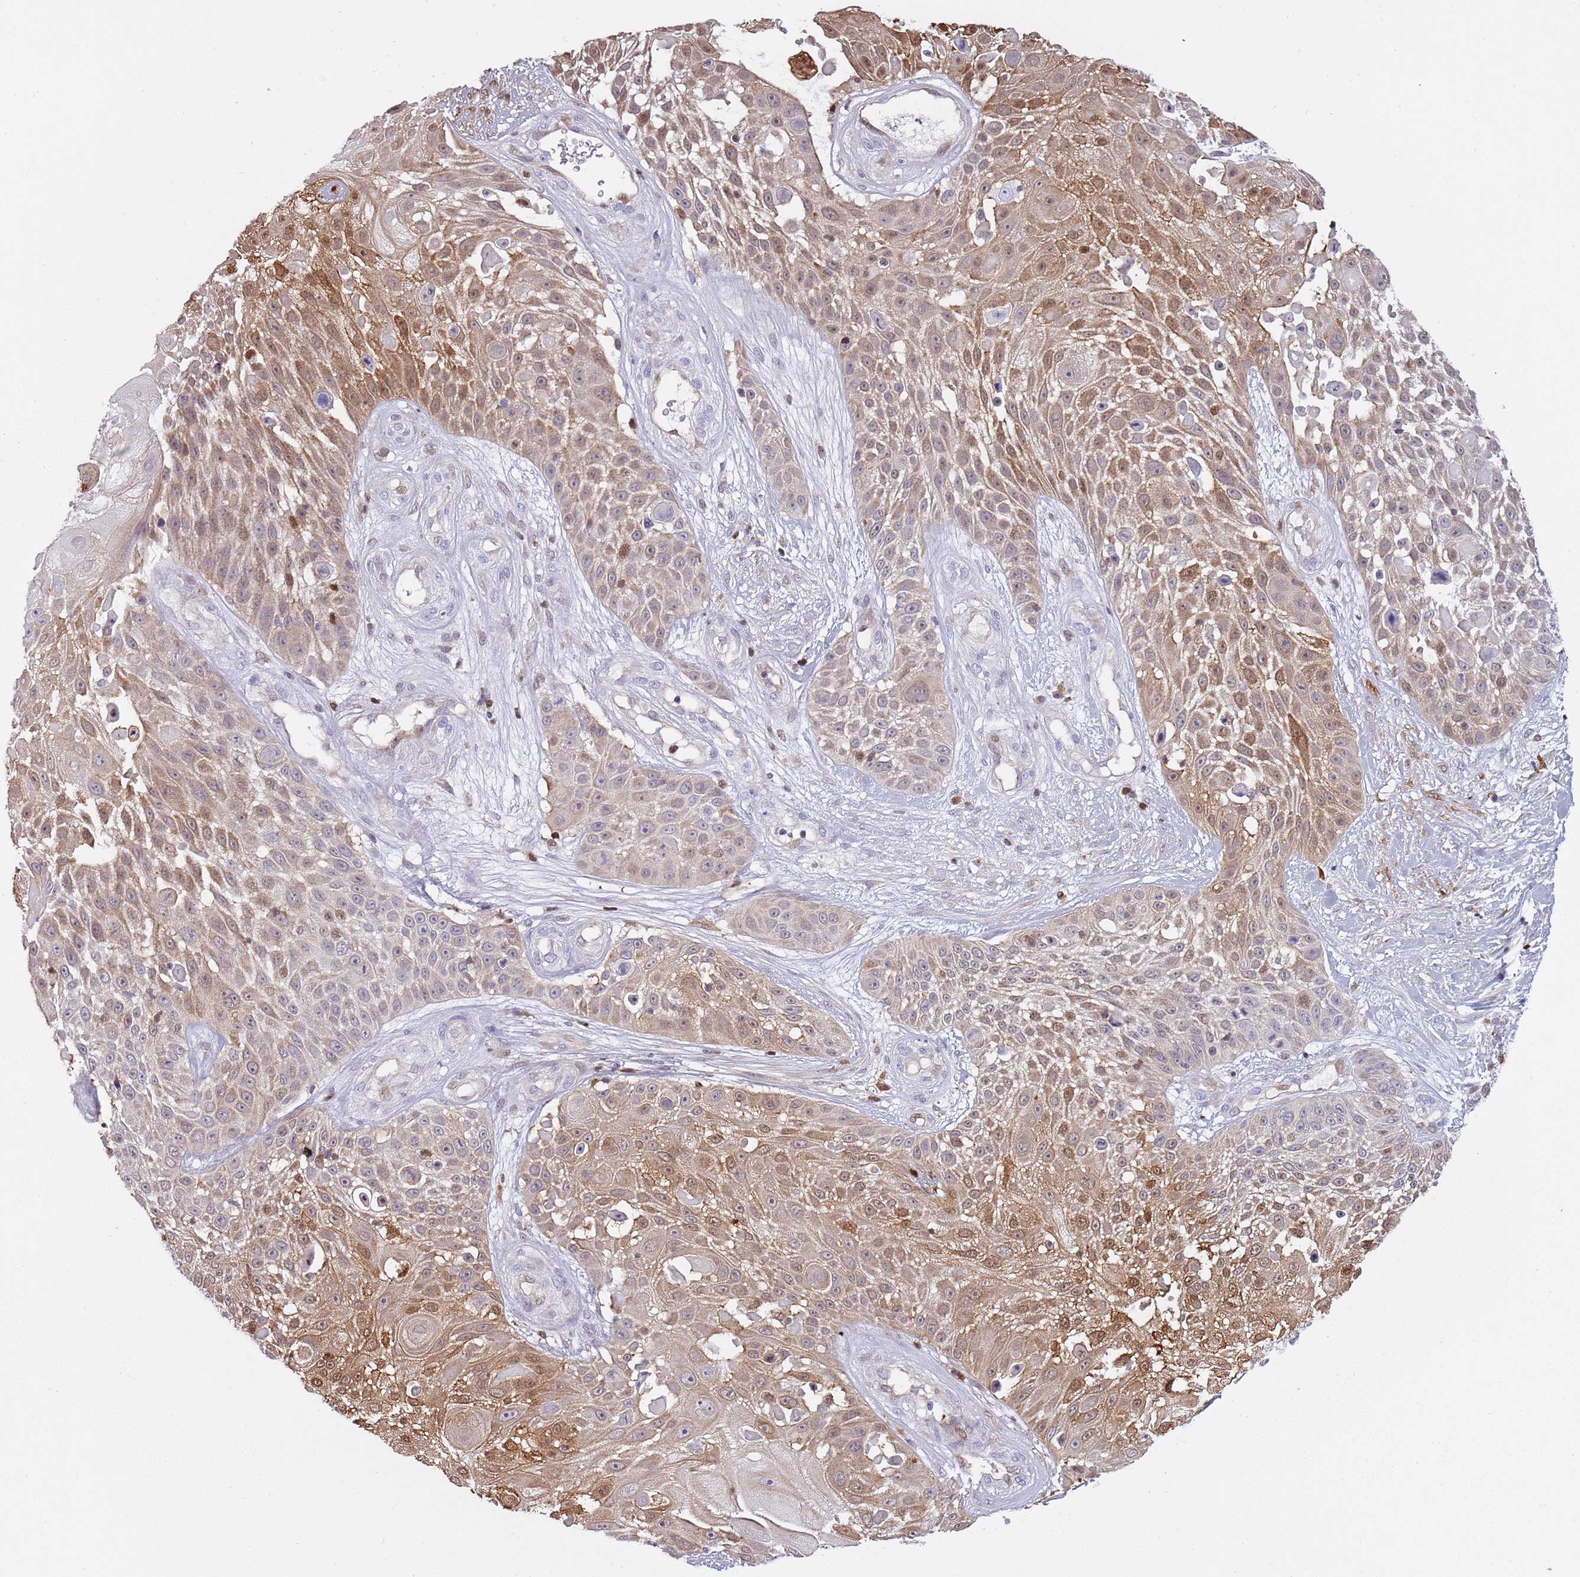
{"staining": {"intensity": "moderate", "quantity": "25%-75%", "location": "cytoplasmic/membranous,nuclear"}, "tissue": "skin cancer", "cell_type": "Tumor cells", "image_type": "cancer", "snomed": [{"axis": "morphology", "description": "Squamous cell carcinoma, NOS"}, {"axis": "topography", "description": "Skin"}], "caption": "About 25%-75% of tumor cells in skin cancer demonstrate moderate cytoplasmic/membranous and nuclear protein expression as visualized by brown immunohistochemical staining.", "gene": "NBPF6", "patient": {"sex": "female", "age": 86}}